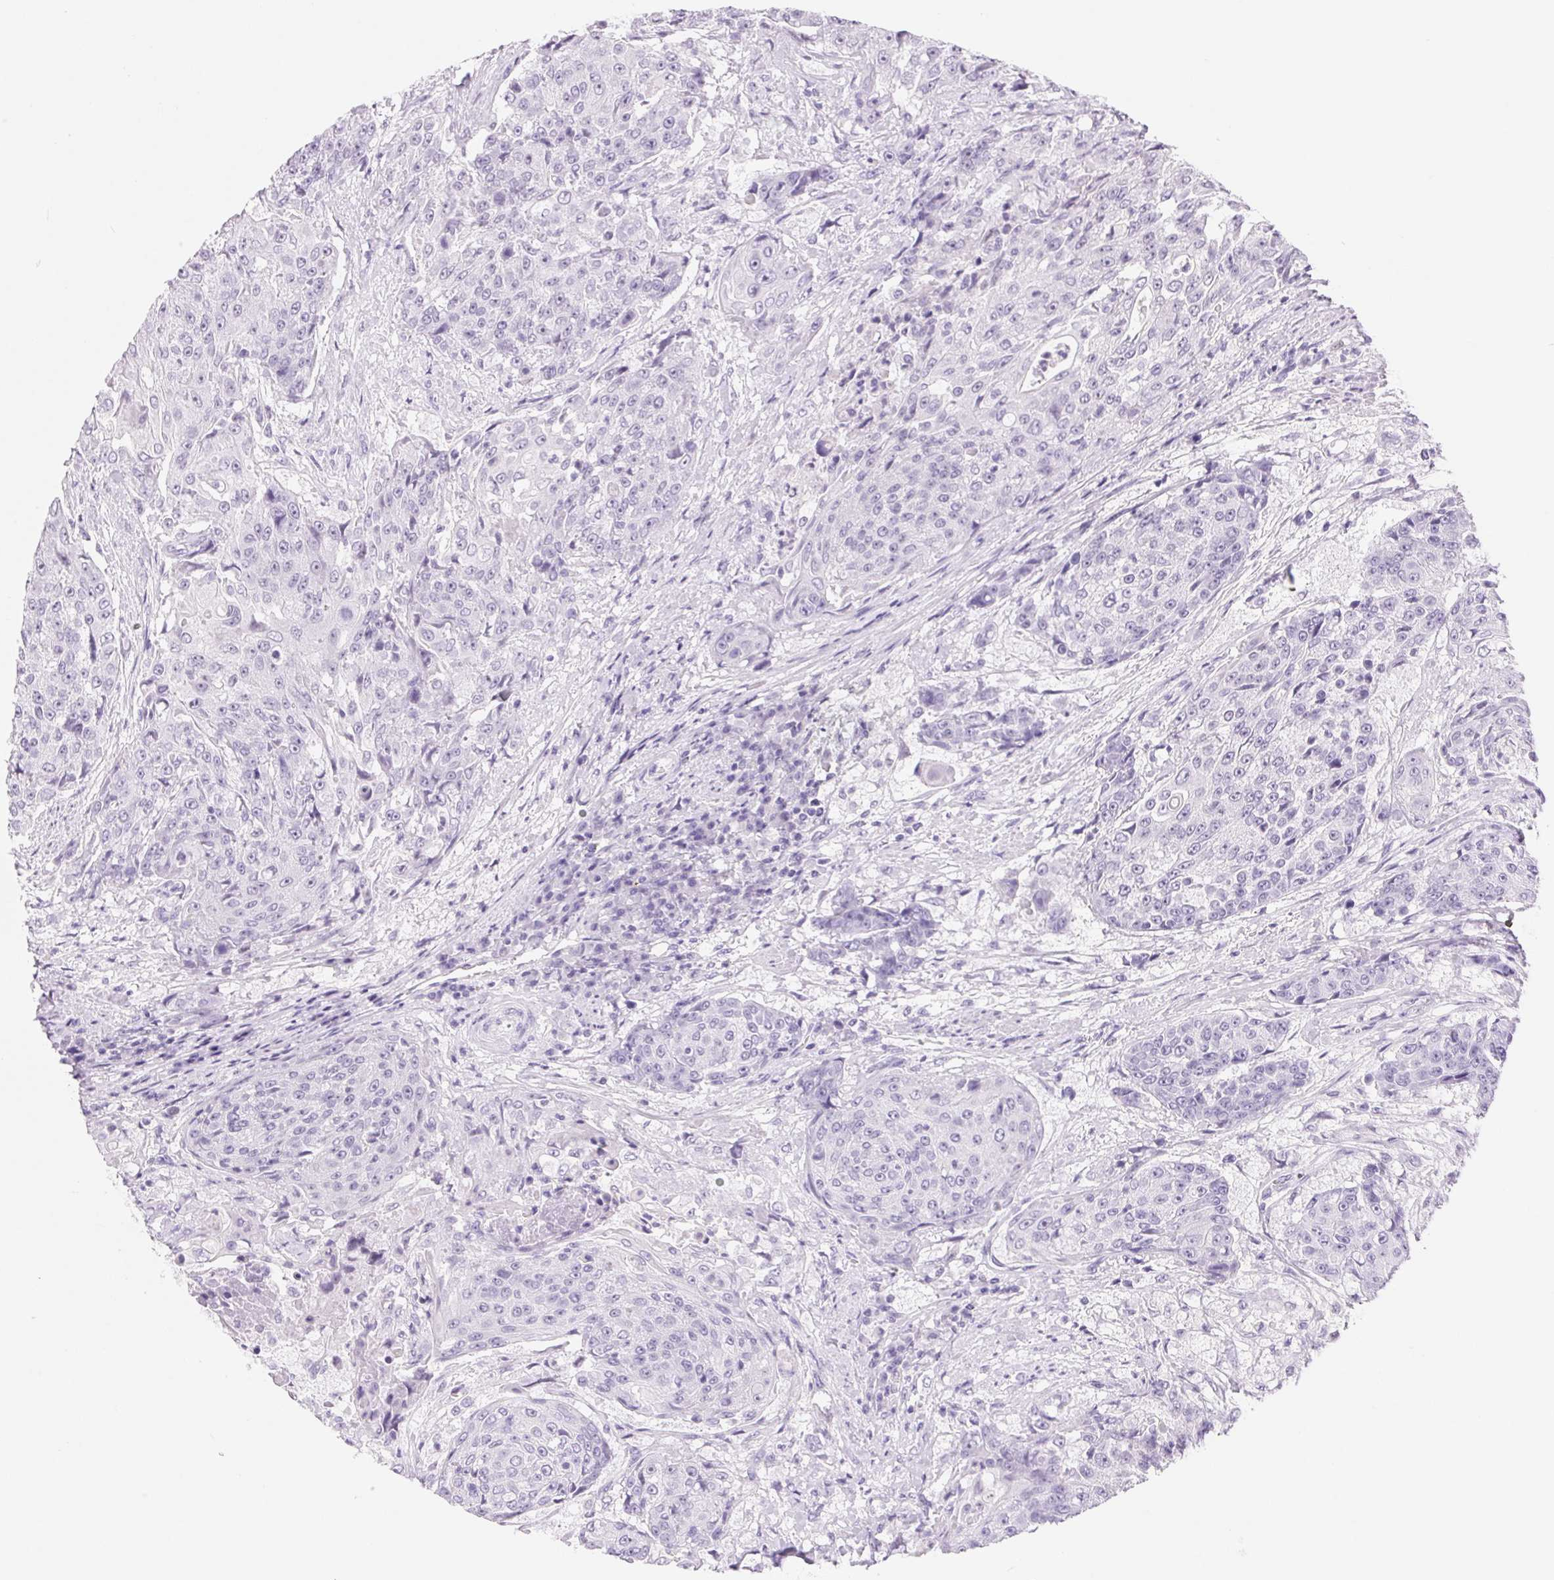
{"staining": {"intensity": "negative", "quantity": "none", "location": "none"}, "tissue": "urothelial cancer", "cell_type": "Tumor cells", "image_type": "cancer", "snomed": [{"axis": "morphology", "description": "Urothelial carcinoma, High grade"}, {"axis": "topography", "description": "Urinary bladder"}], "caption": "DAB immunohistochemical staining of human urothelial carcinoma (high-grade) displays no significant positivity in tumor cells.", "gene": "ASGR2", "patient": {"sex": "female", "age": 63}}